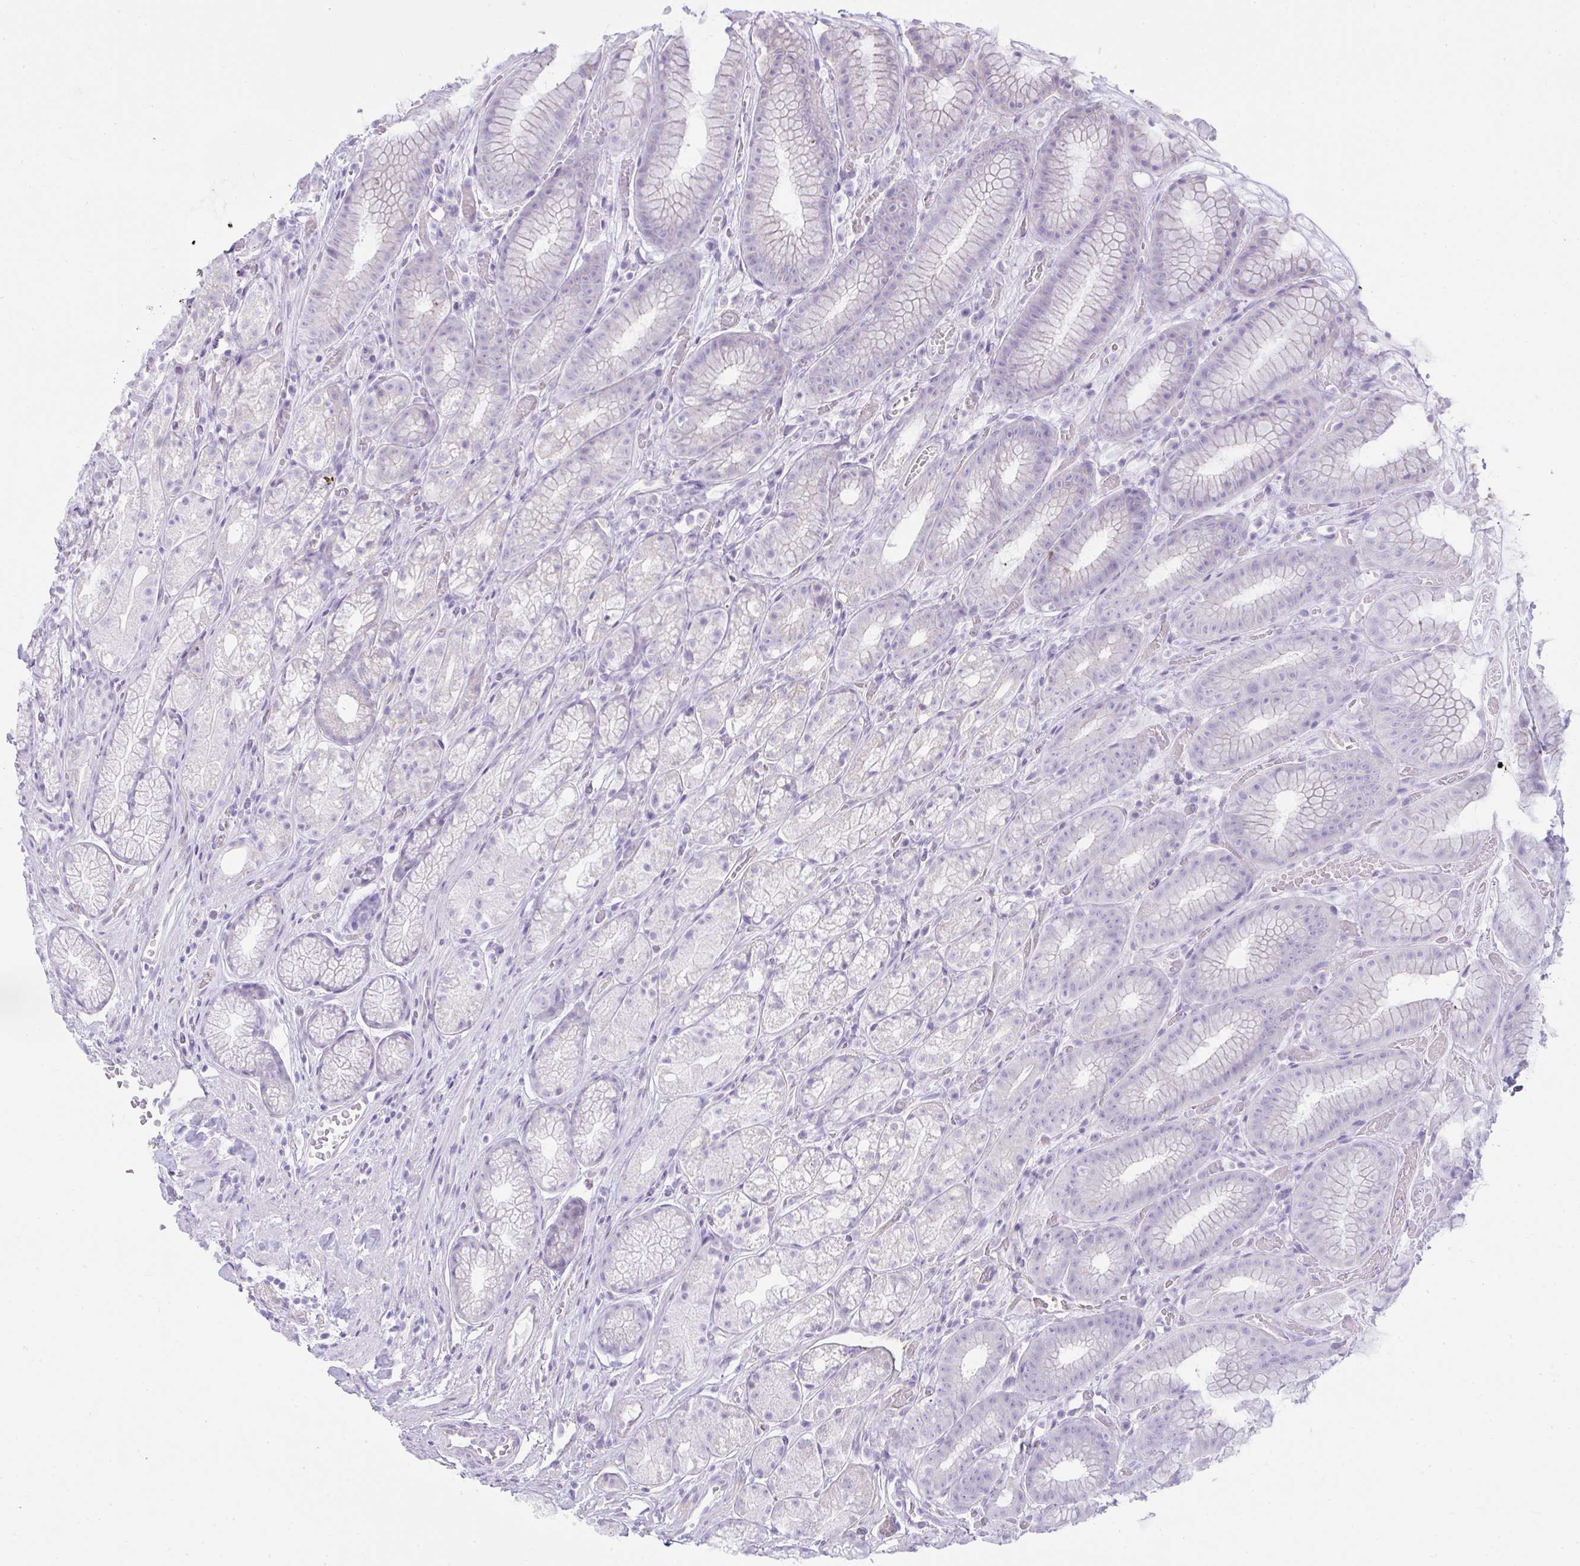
{"staining": {"intensity": "negative", "quantity": "none", "location": "none"}, "tissue": "stomach", "cell_type": "Glandular cells", "image_type": "normal", "snomed": [{"axis": "morphology", "description": "Normal tissue, NOS"}, {"axis": "topography", "description": "Smooth muscle"}, {"axis": "topography", "description": "Stomach"}], "caption": "DAB immunohistochemical staining of benign human stomach reveals no significant expression in glandular cells.", "gene": "RASL10A", "patient": {"sex": "male", "age": 70}}